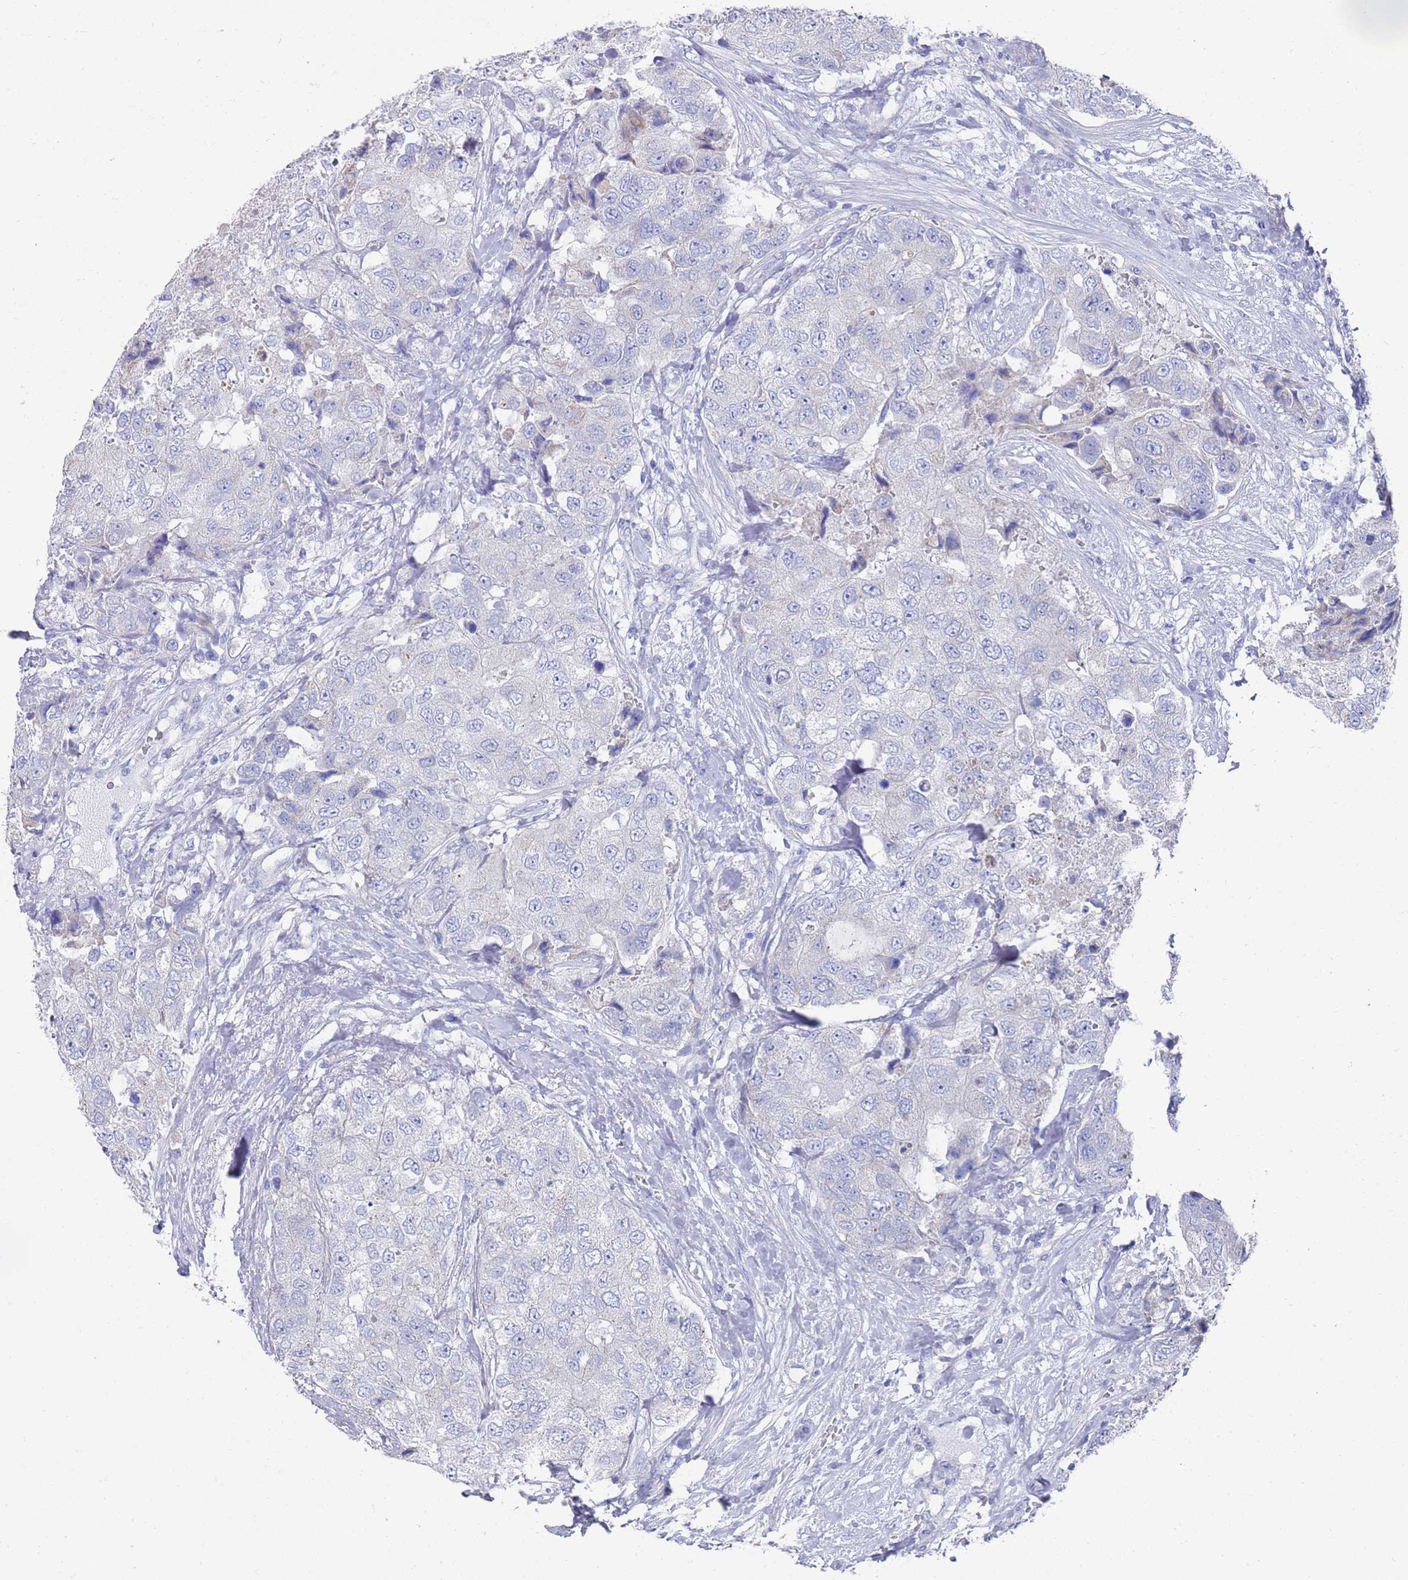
{"staining": {"intensity": "negative", "quantity": "none", "location": "none"}, "tissue": "breast cancer", "cell_type": "Tumor cells", "image_type": "cancer", "snomed": [{"axis": "morphology", "description": "Duct carcinoma"}, {"axis": "topography", "description": "Breast"}], "caption": "Immunohistochemistry (IHC) micrograph of neoplastic tissue: human breast cancer (infiltrating ductal carcinoma) stained with DAB (3,3'-diaminobenzidine) displays no significant protein staining in tumor cells.", "gene": "SCAPER", "patient": {"sex": "female", "age": 62}}